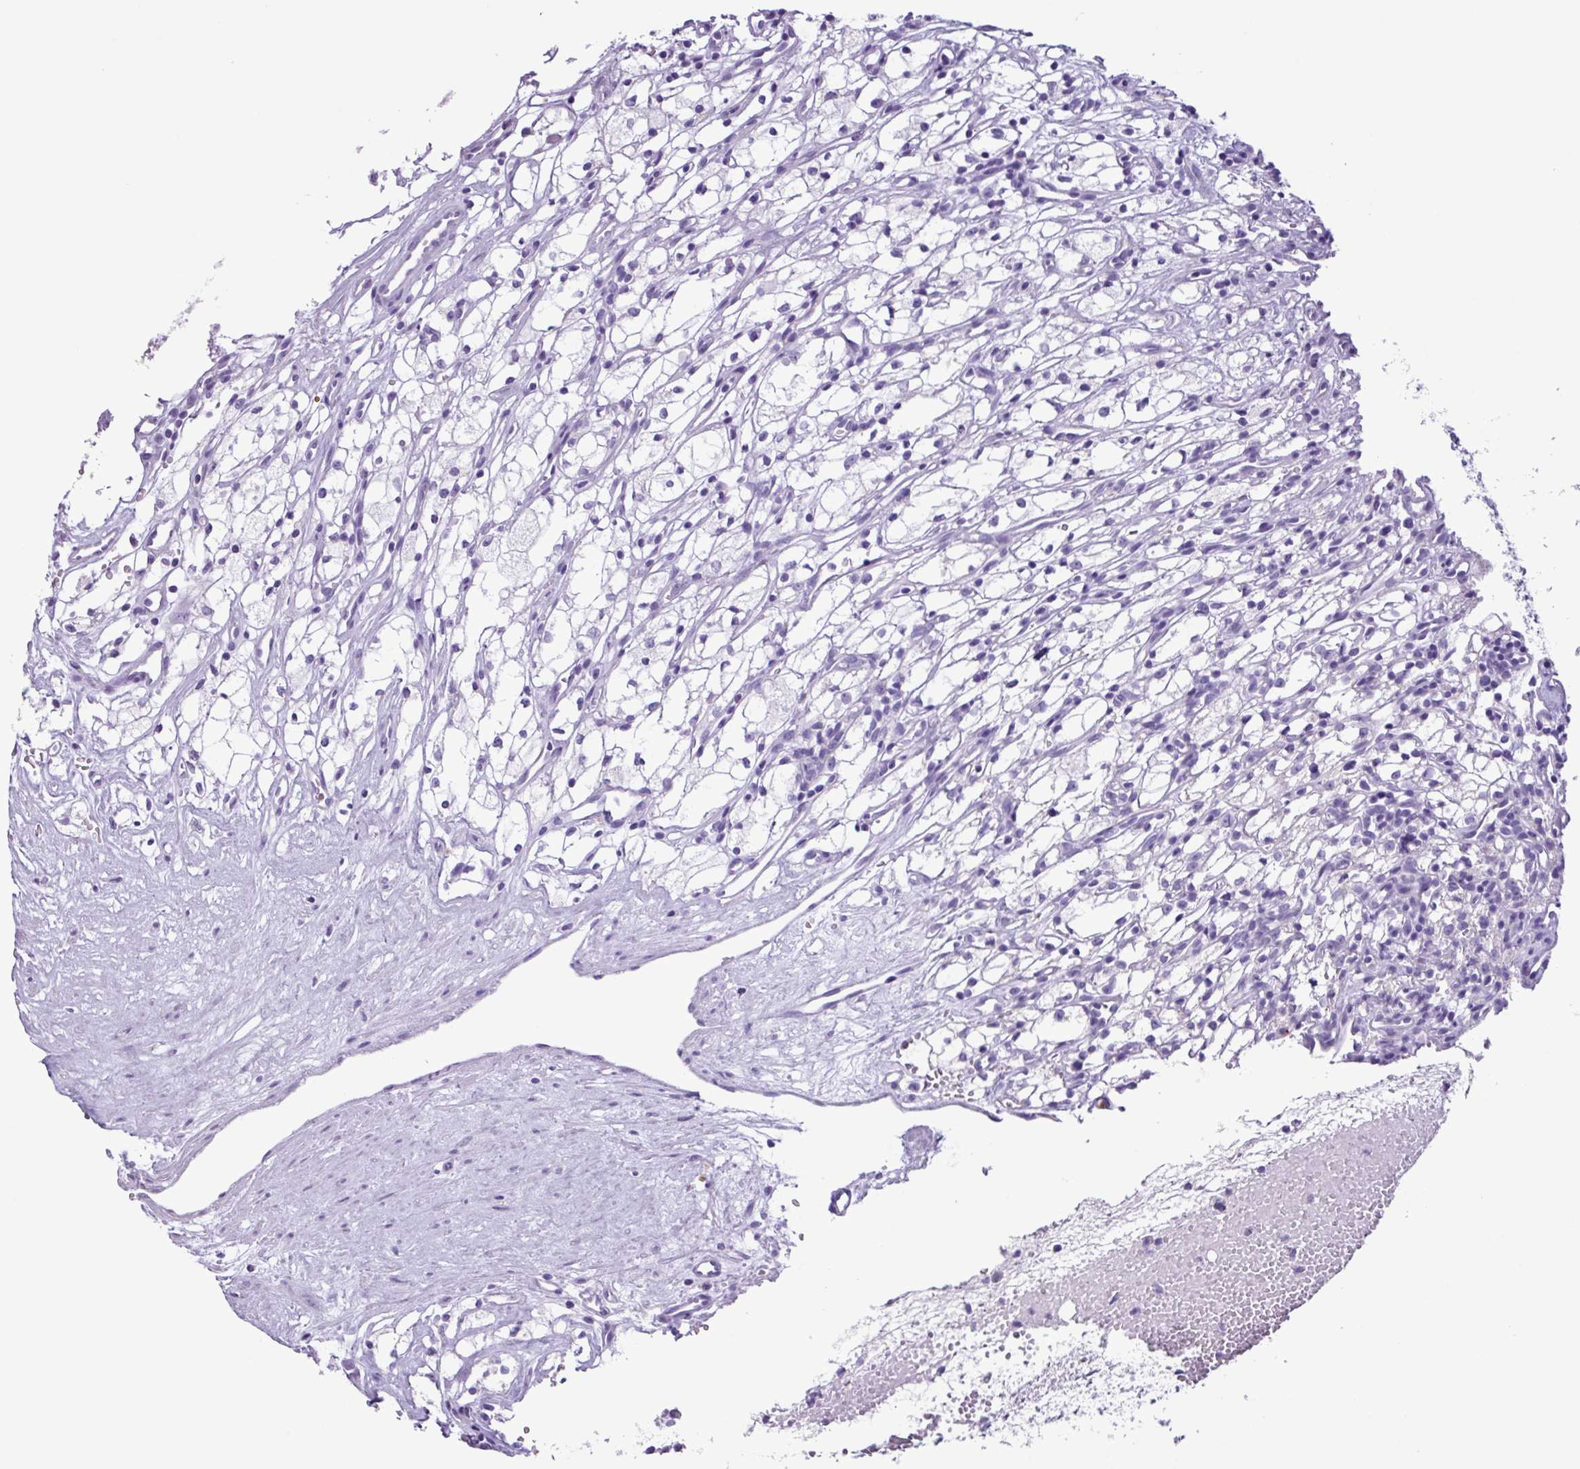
{"staining": {"intensity": "negative", "quantity": "none", "location": "none"}, "tissue": "renal cancer", "cell_type": "Tumor cells", "image_type": "cancer", "snomed": [{"axis": "morphology", "description": "Adenocarcinoma, NOS"}, {"axis": "topography", "description": "Kidney"}], "caption": "A high-resolution micrograph shows immunohistochemistry (IHC) staining of renal cancer, which exhibits no significant positivity in tumor cells.", "gene": "AGO3", "patient": {"sex": "male", "age": 59}}